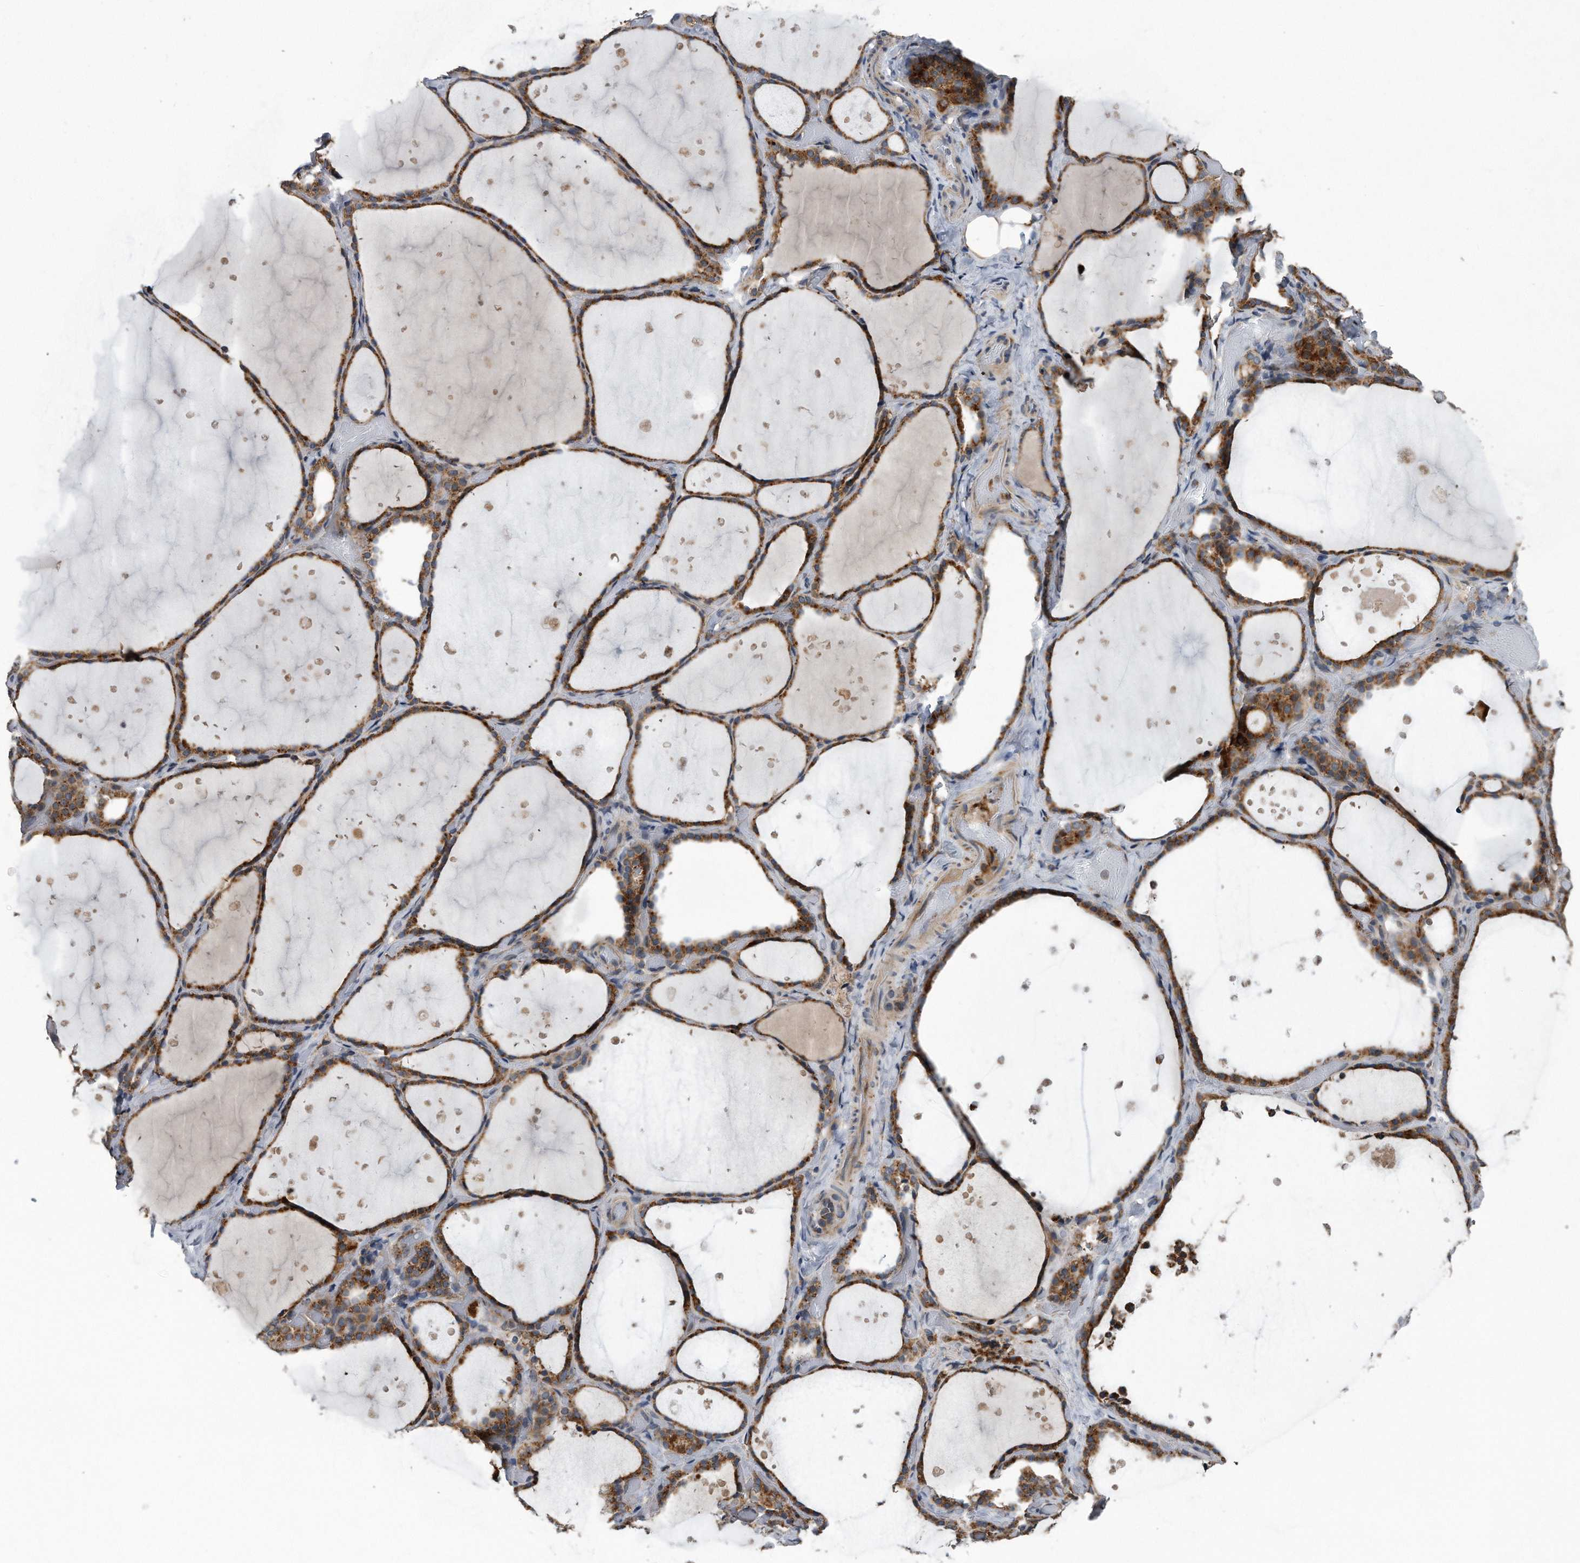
{"staining": {"intensity": "strong", "quantity": ">75%", "location": "cytoplasmic/membranous"}, "tissue": "thyroid gland", "cell_type": "Glandular cells", "image_type": "normal", "snomed": [{"axis": "morphology", "description": "Normal tissue, NOS"}, {"axis": "topography", "description": "Thyroid gland"}], "caption": "Immunohistochemistry (IHC) (DAB (3,3'-diaminobenzidine)) staining of unremarkable thyroid gland demonstrates strong cytoplasmic/membranous protein expression in about >75% of glandular cells.", "gene": "LYRM4", "patient": {"sex": "female", "age": 44}}